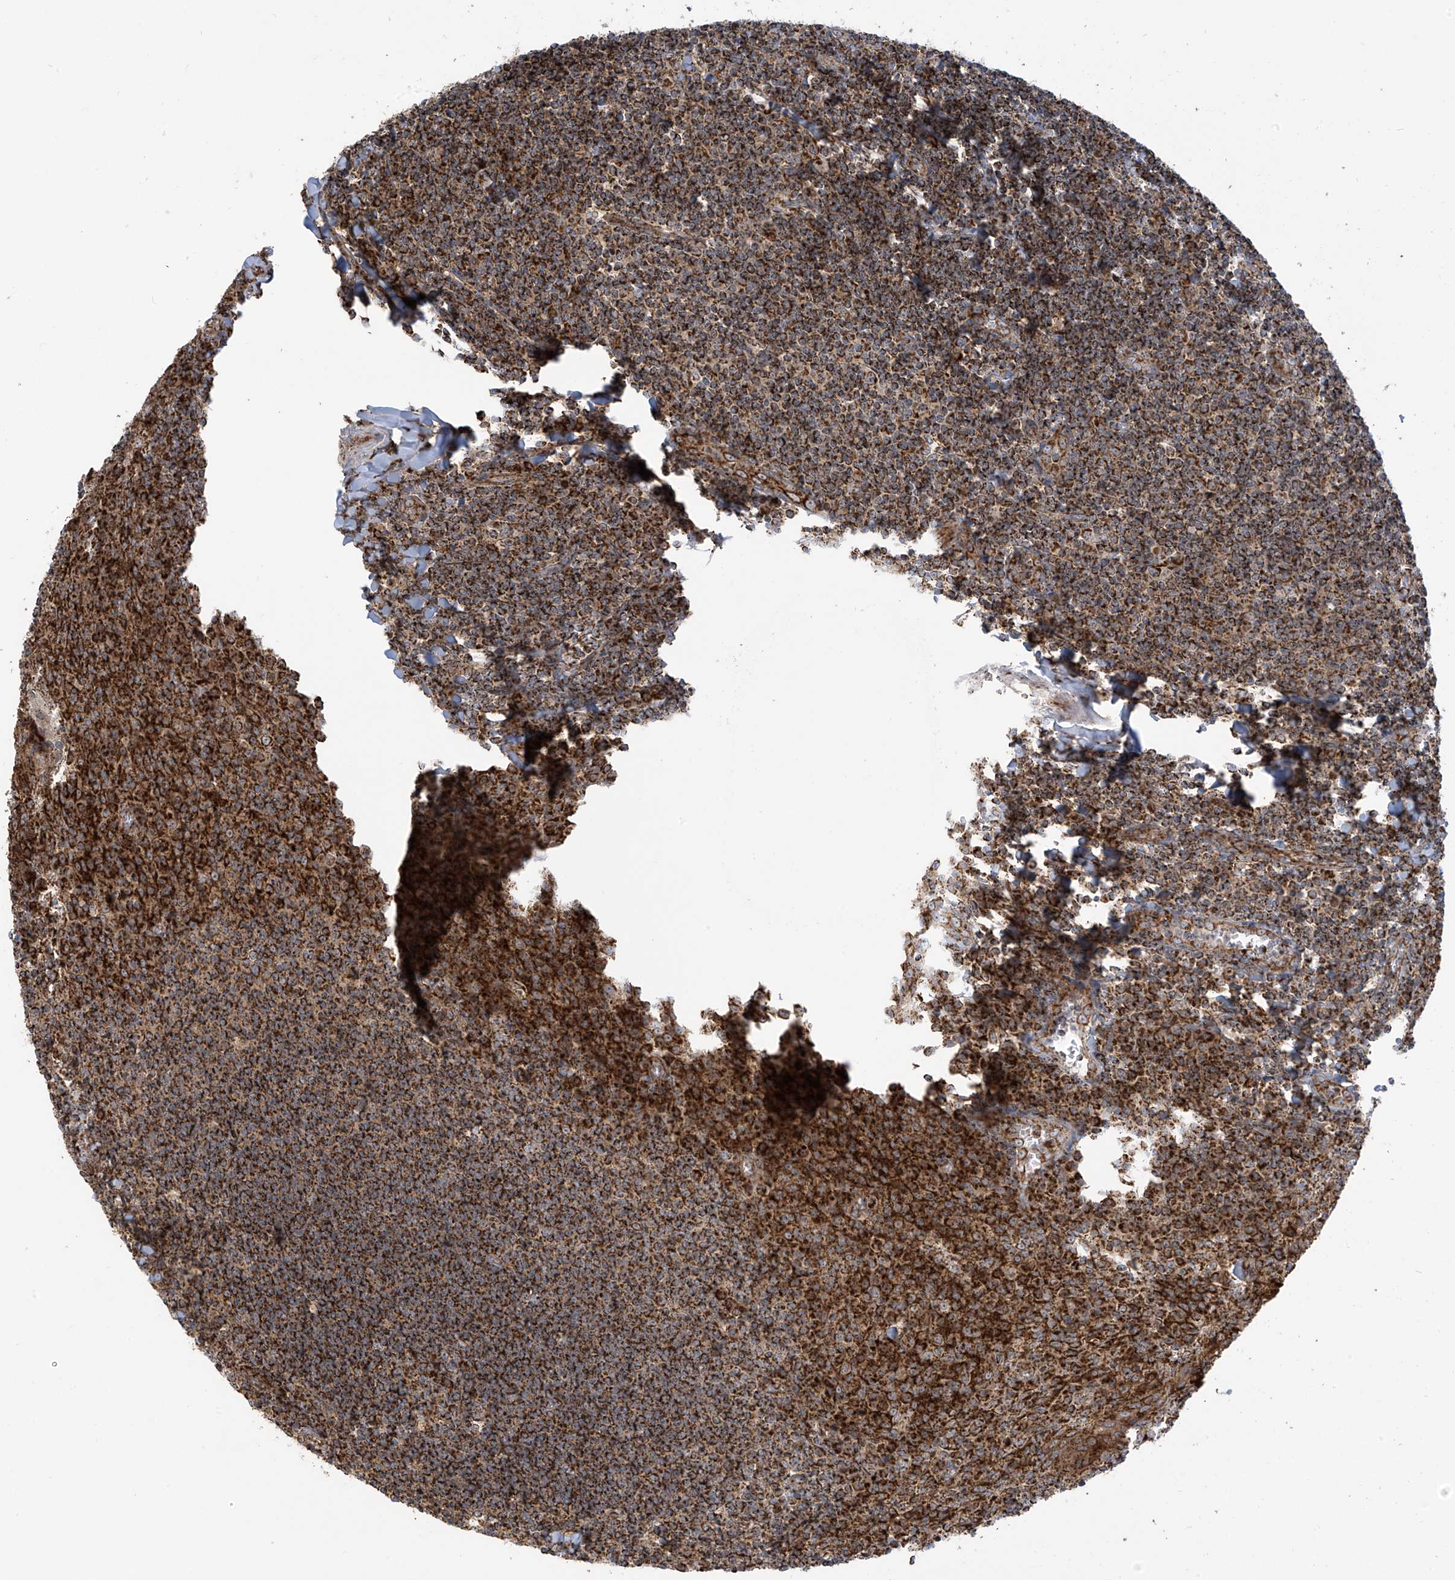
{"staining": {"intensity": "strong", "quantity": ">75%", "location": "cytoplasmic/membranous"}, "tissue": "tonsil", "cell_type": "Germinal center cells", "image_type": "normal", "snomed": [{"axis": "morphology", "description": "Normal tissue, NOS"}, {"axis": "topography", "description": "Tonsil"}], "caption": "This photomicrograph displays benign tonsil stained with immunohistochemistry (IHC) to label a protein in brown. The cytoplasmic/membranous of germinal center cells show strong positivity for the protein. Nuclei are counter-stained blue.", "gene": "COX10", "patient": {"sex": "male", "age": 27}}